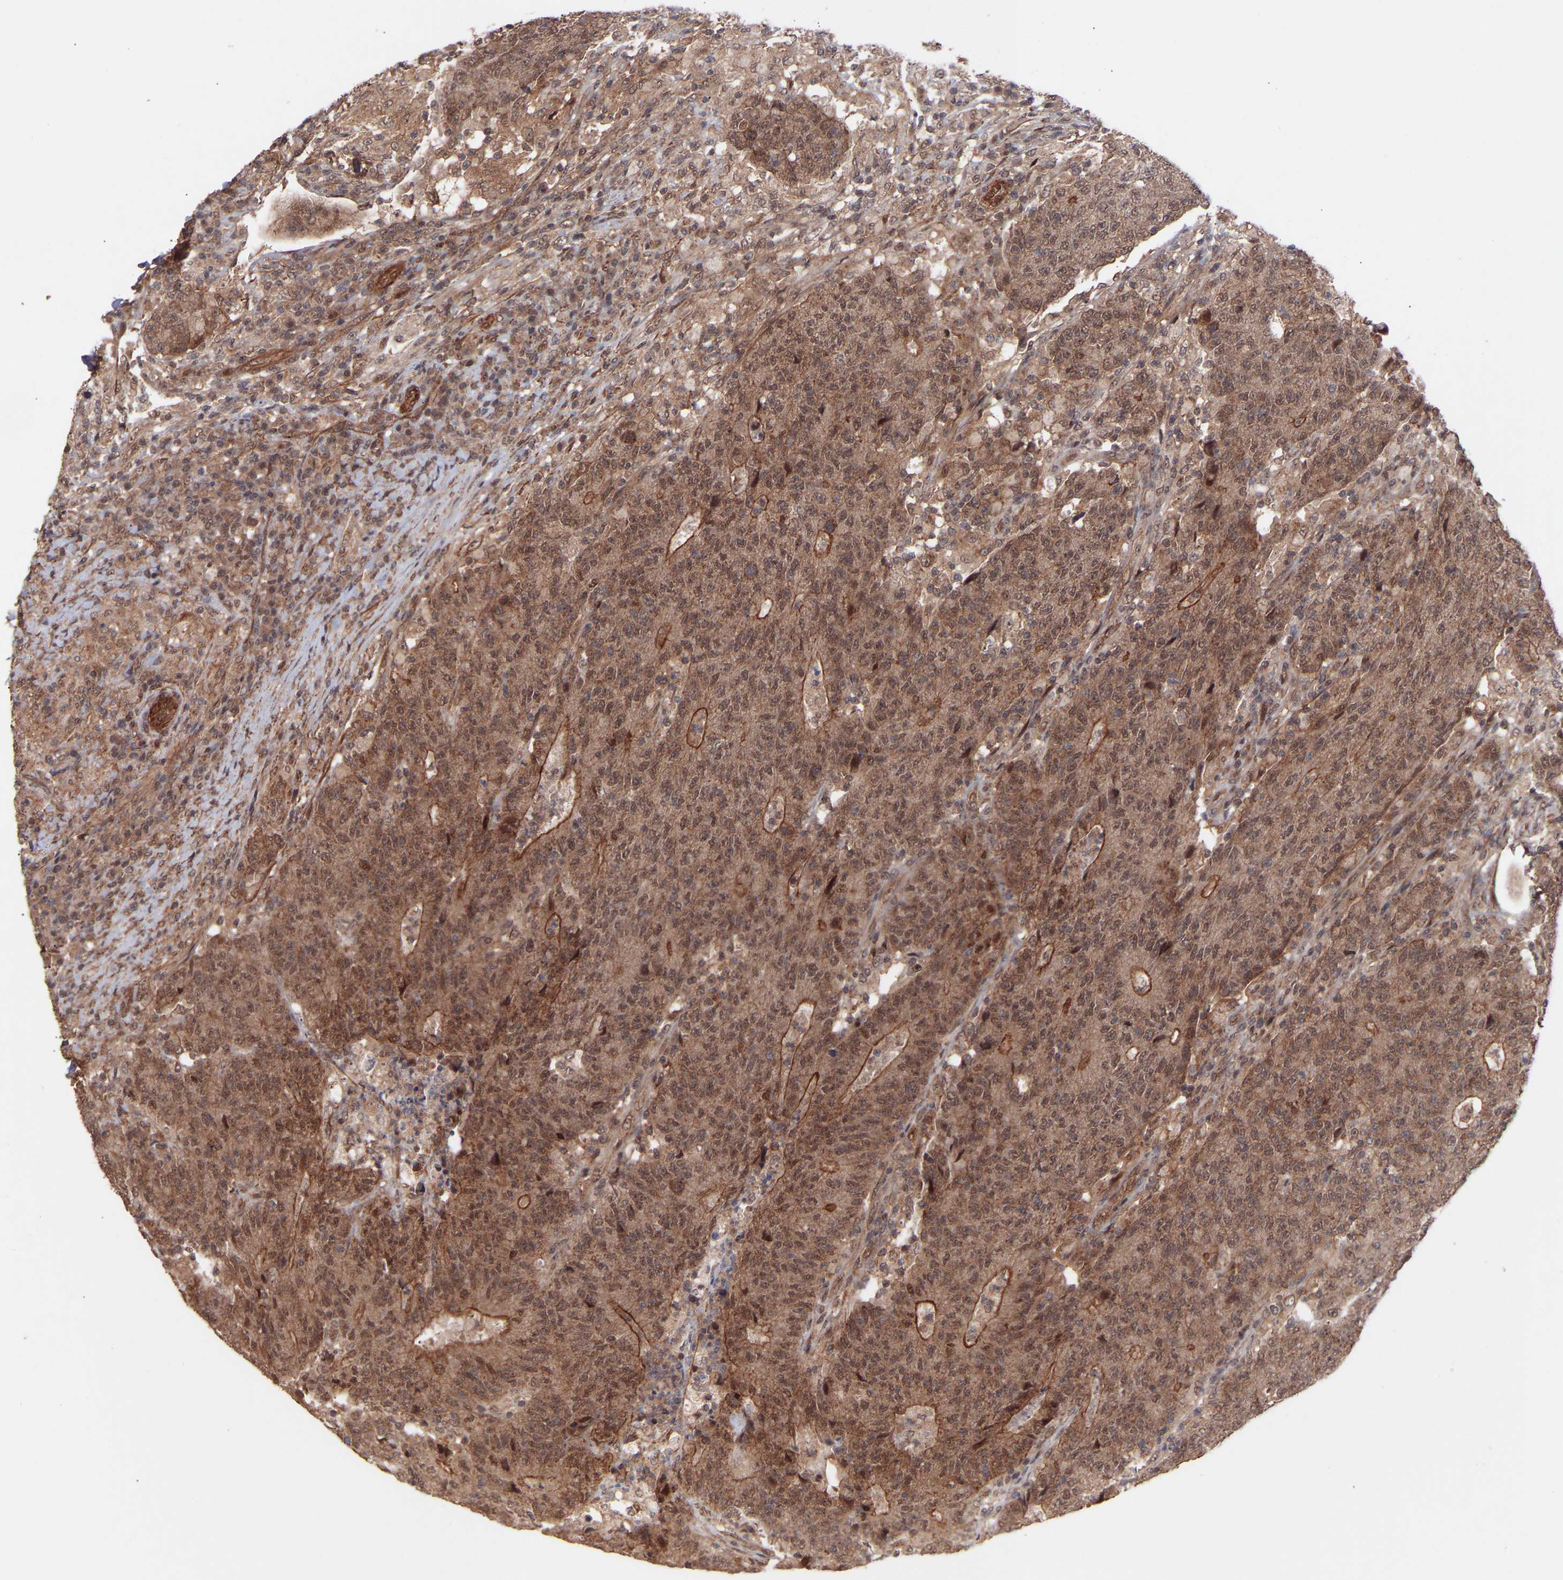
{"staining": {"intensity": "moderate", "quantity": ">75%", "location": "cytoplasmic/membranous"}, "tissue": "colorectal cancer", "cell_type": "Tumor cells", "image_type": "cancer", "snomed": [{"axis": "morphology", "description": "Normal tissue, NOS"}, {"axis": "morphology", "description": "Adenocarcinoma, NOS"}, {"axis": "topography", "description": "Colon"}], "caption": "Adenocarcinoma (colorectal) stained with DAB immunohistochemistry demonstrates medium levels of moderate cytoplasmic/membranous staining in about >75% of tumor cells.", "gene": "PDLIM5", "patient": {"sex": "female", "age": 75}}